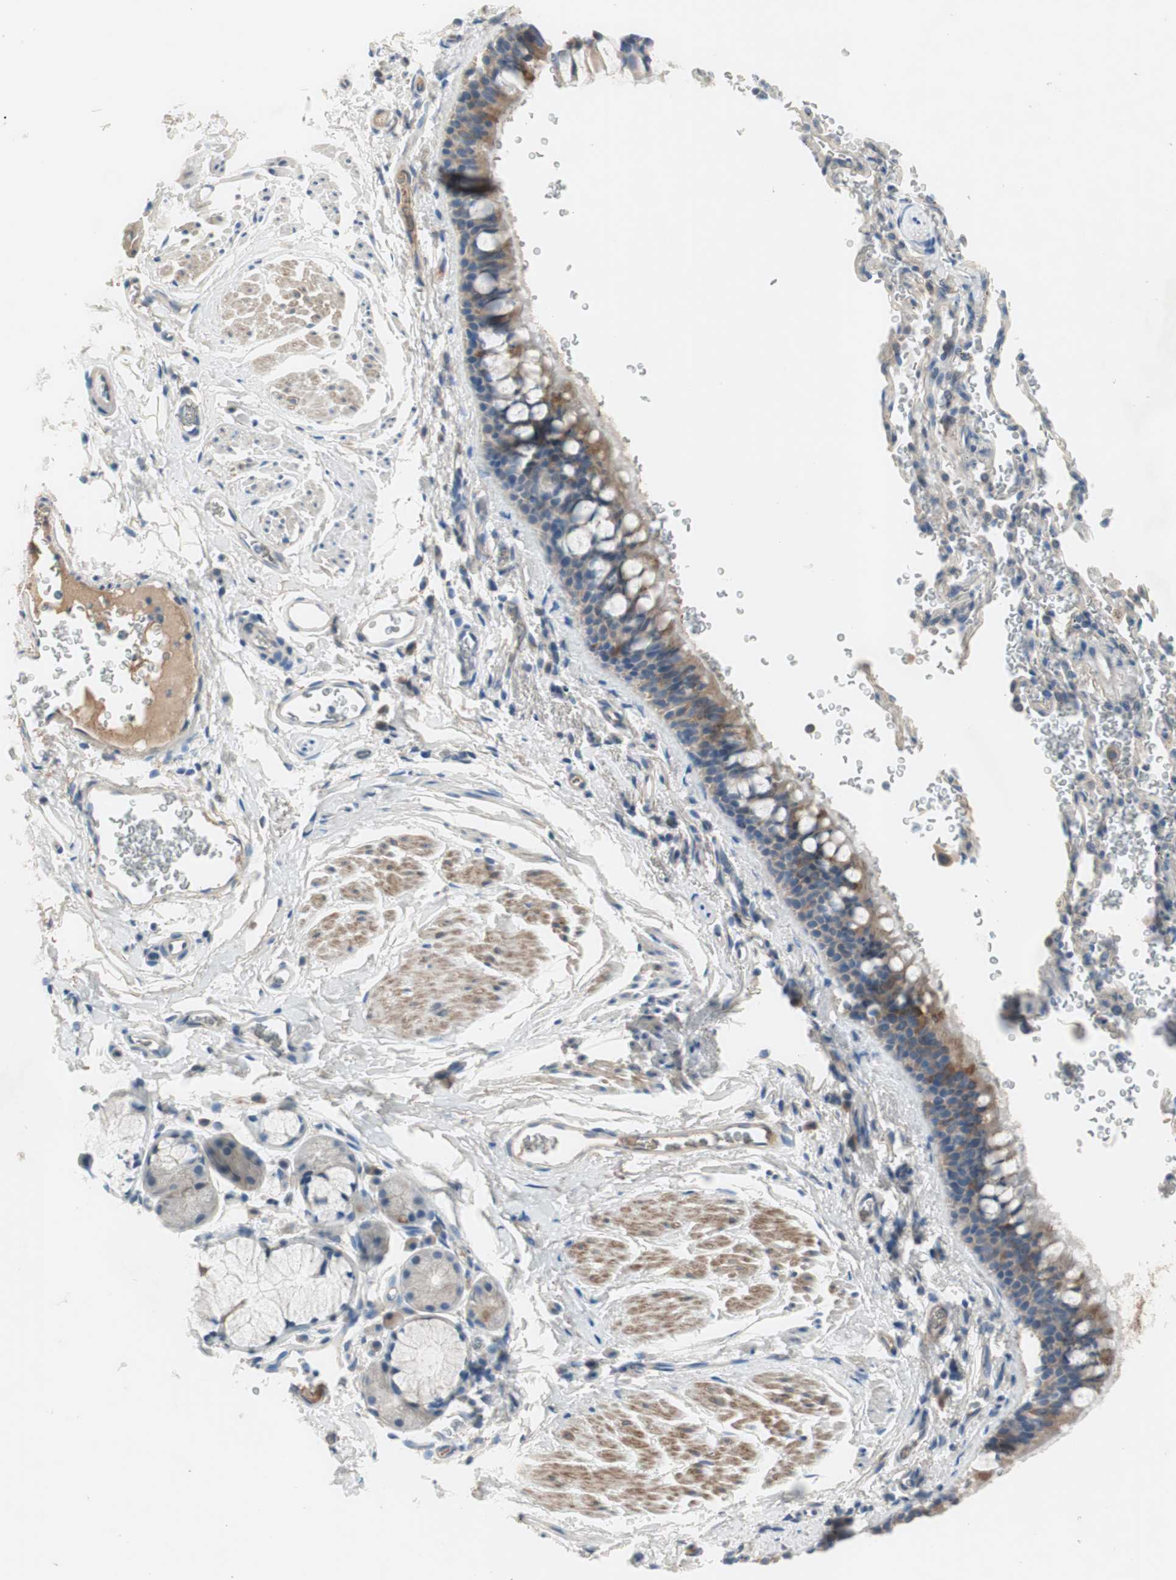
{"staining": {"intensity": "moderate", "quantity": ">75%", "location": "cytoplasmic/membranous"}, "tissue": "bronchus", "cell_type": "Respiratory epithelial cells", "image_type": "normal", "snomed": [{"axis": "morphology", "description": "Normal tissue, NOS"}, {"axis": "morphology", "description": "Malignant melanoma, Metastatic site"}, {"axis": "topography", "description": "Bronchus"}, {"axis": "topography", "description": "Lung"}], "caption": "Protein staining of unremarkable bronchus demonstrates moderate cytoplasmic/membranous staining in about >75% of respiratory epithelial cells.", "gene": "FDFT1", "patient": {"sex": "male", "age": 64}}